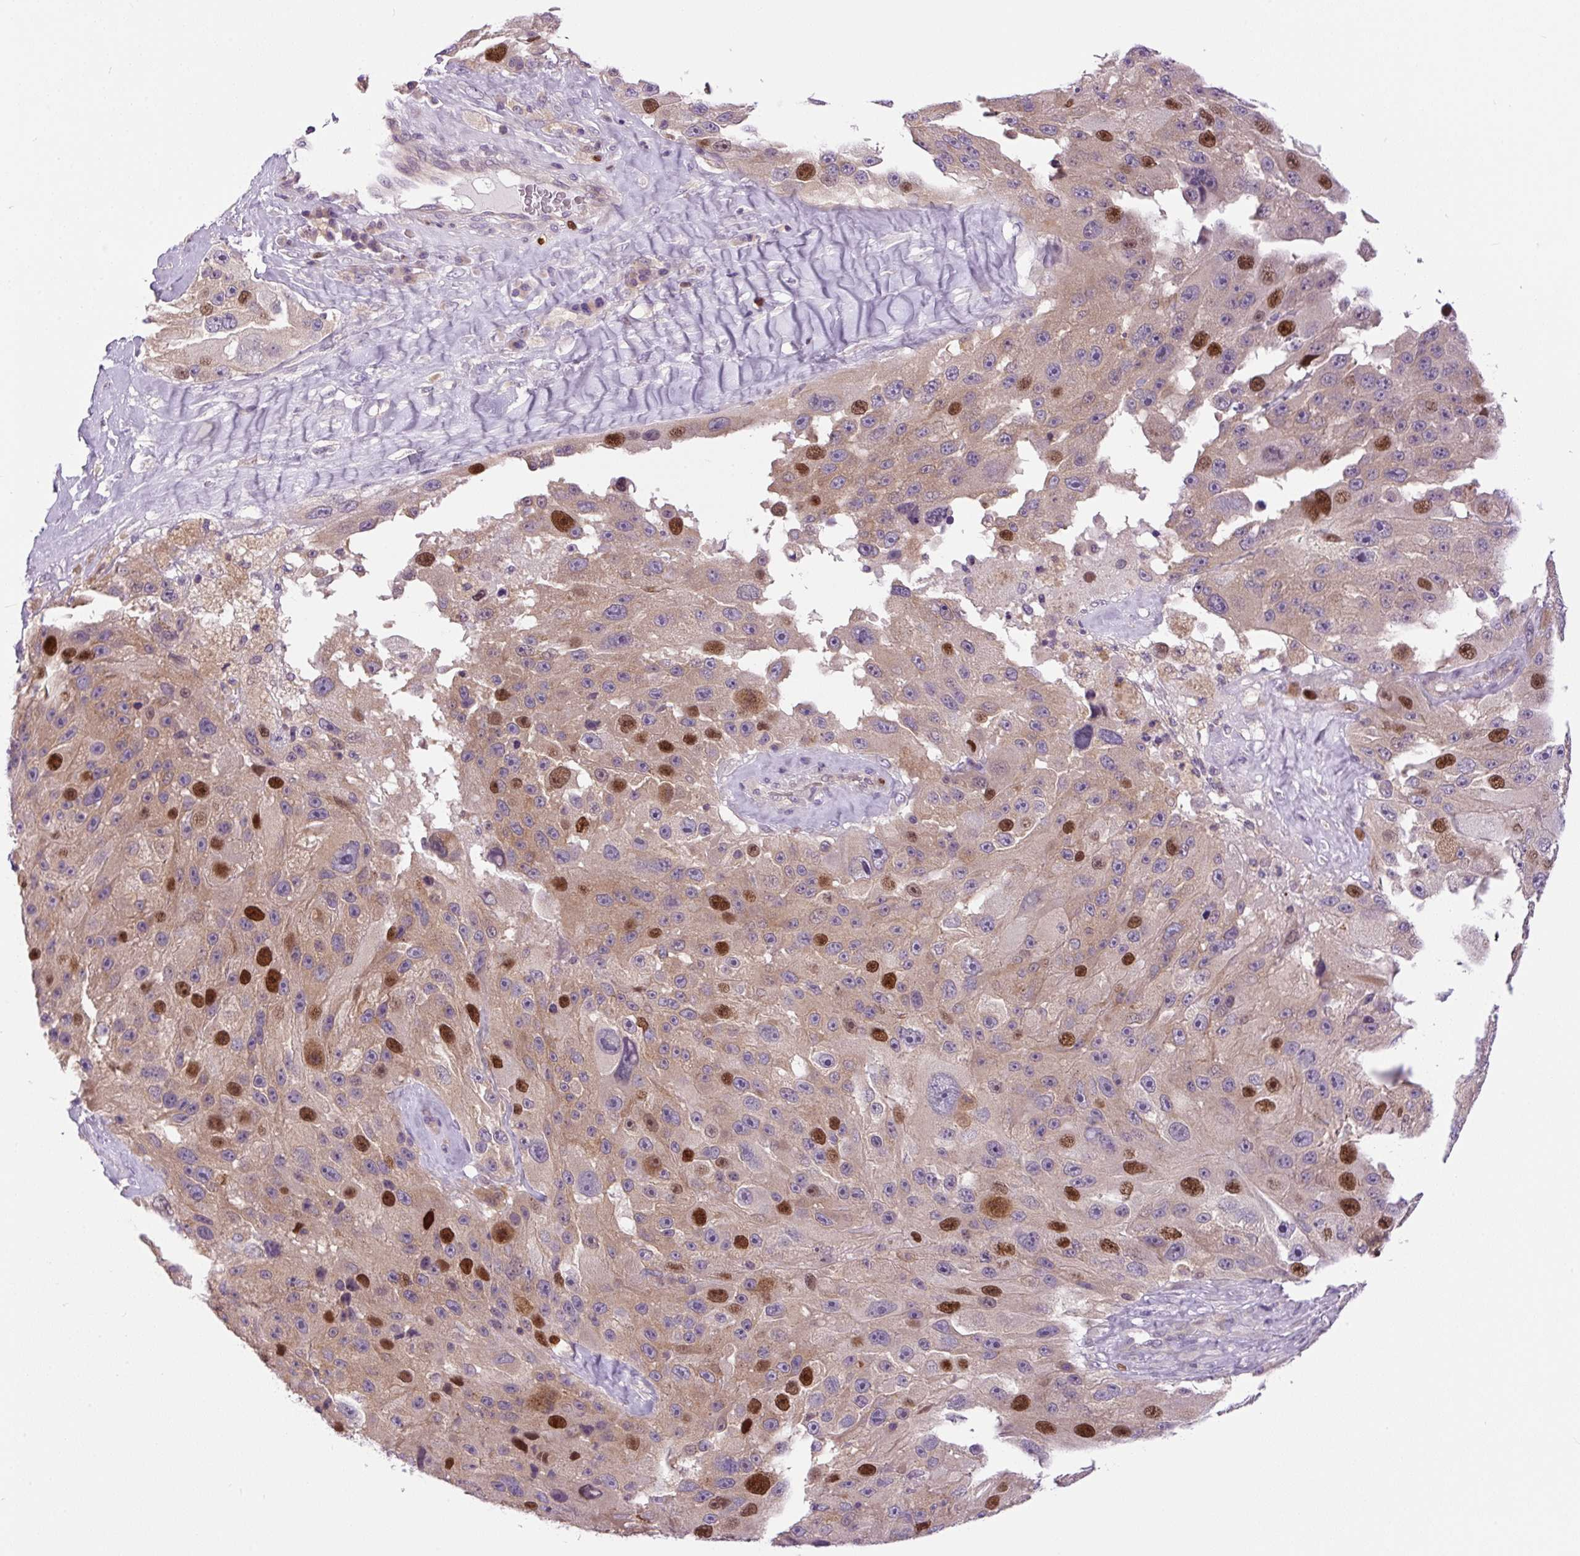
{"staining": {"intensity": "moderate", "quantity": "25%-75%", "location": "cytoplasmic/membranous,nuclear"}, "tissue": "melanoma", "cell_type": "Tumor cells", "image_type": "cancer", "snomed": [{"axis": "morphology", "description": "Malignant melanoma, Metastatic site"}, {"axis": "topography", "description": "Lymph node"}], "caption": "A histopathology image of malignant melanoma (metastatic site) stained for a protein reveals moderate cytoplasmic/membranous and nuclear brown staining in tumor cells.", "gene": "KIFC1", "patient": {"sex": "male", "age": 62}}